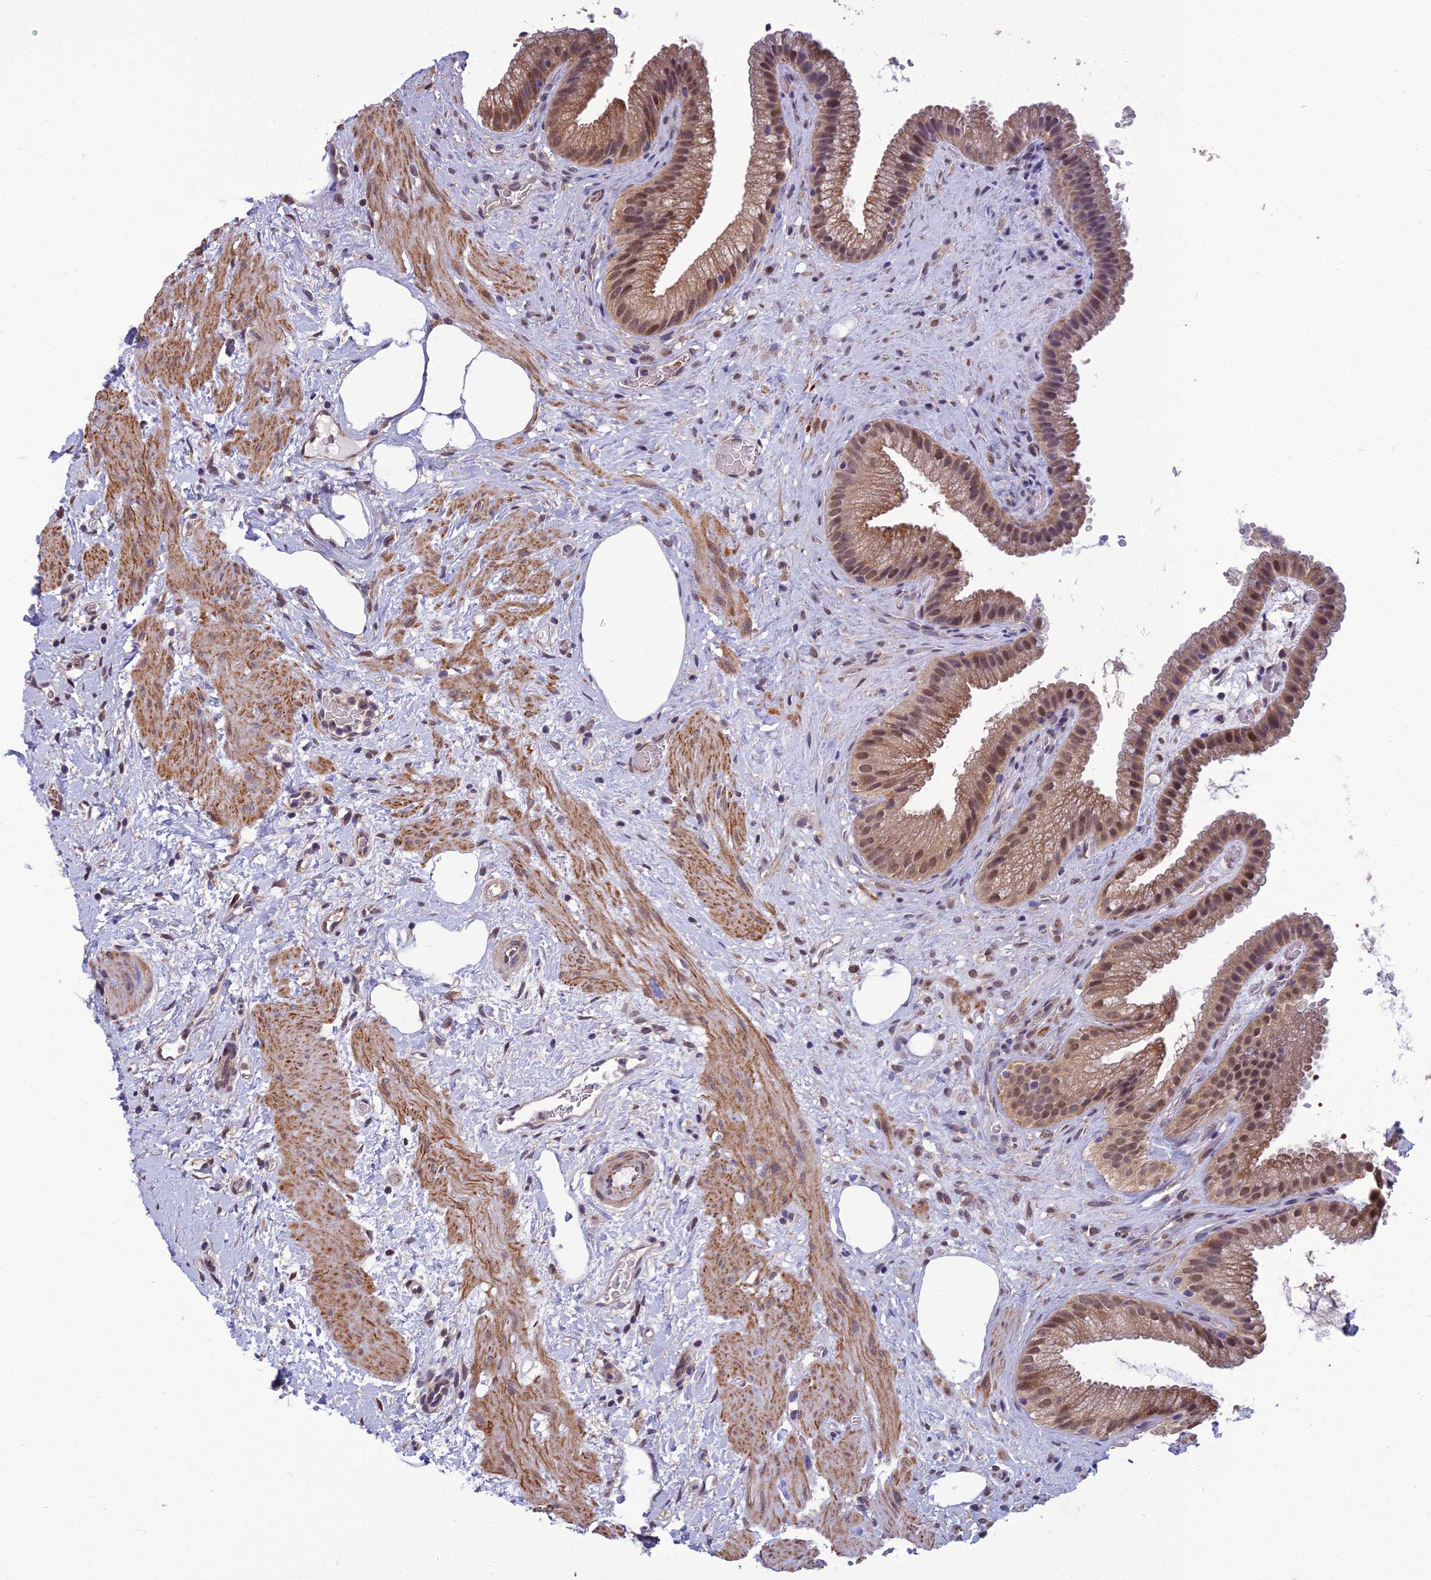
{"staining": {"intensity": "moderate", "quantity": ">75%", "location": "cytoplasmic/membranous,nuclear"}, "tissue": "gallbladder", "cell_type": "Glandular cells", "image_type": "normal", "snomed": [{"axis": "morphology", "description": "Normal tissue, NOS"}, {"axis": "morphology", "description": "Inflammation, NOS"}, {"axis": "topography", "description": "Gallbladder"}], "caption": "The image shows a brown stain indicating the presence of a protein in the cytoplasmic/membranous,nuclear of glandular cells in gallbladder. (DAB IHC with brightfield microscopy, high magnification).", "gene": "NR4A3", "patient": {"sex": "male", "age": 51}}